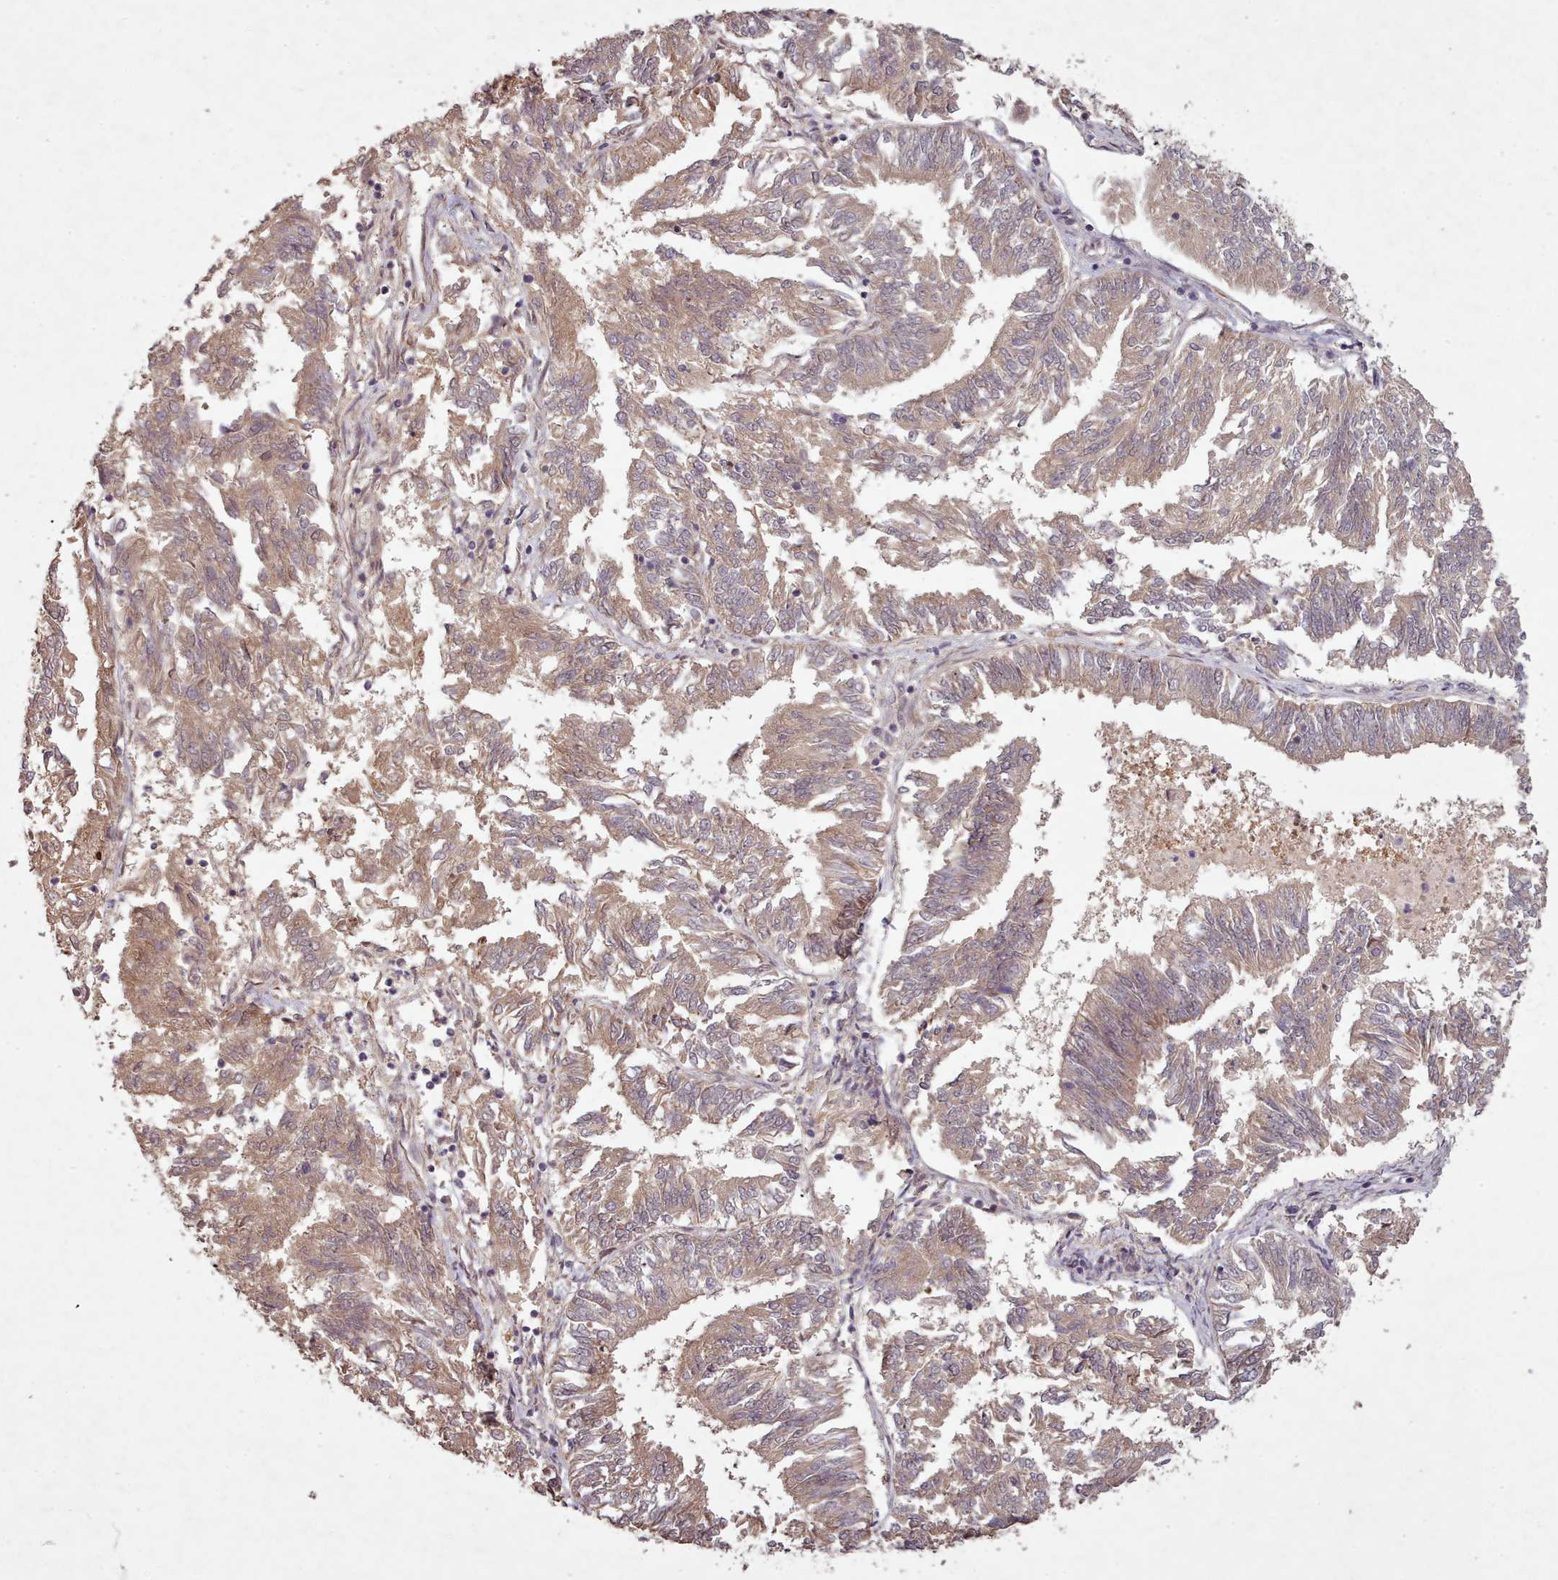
{"staining": {"intensity": "moderate", "quantity": "25%-75%", "location": "cytoplasmic/membranous"}, "tissue": "endometrial cancer", "cell_type": "Tumor cells", "image_type": "cancer", "snomed": [{"axis": "morphology", "description": "Adenocarcinoma, NOS"}, {"axis": "topography", "description": "Endometrium"}], "caption": "Human endometrial cancer stained with a protein marker reveals moderate staining in tumor cells.", "gene": "CDC6", "patient": {"sex": "female", "age": 58}}